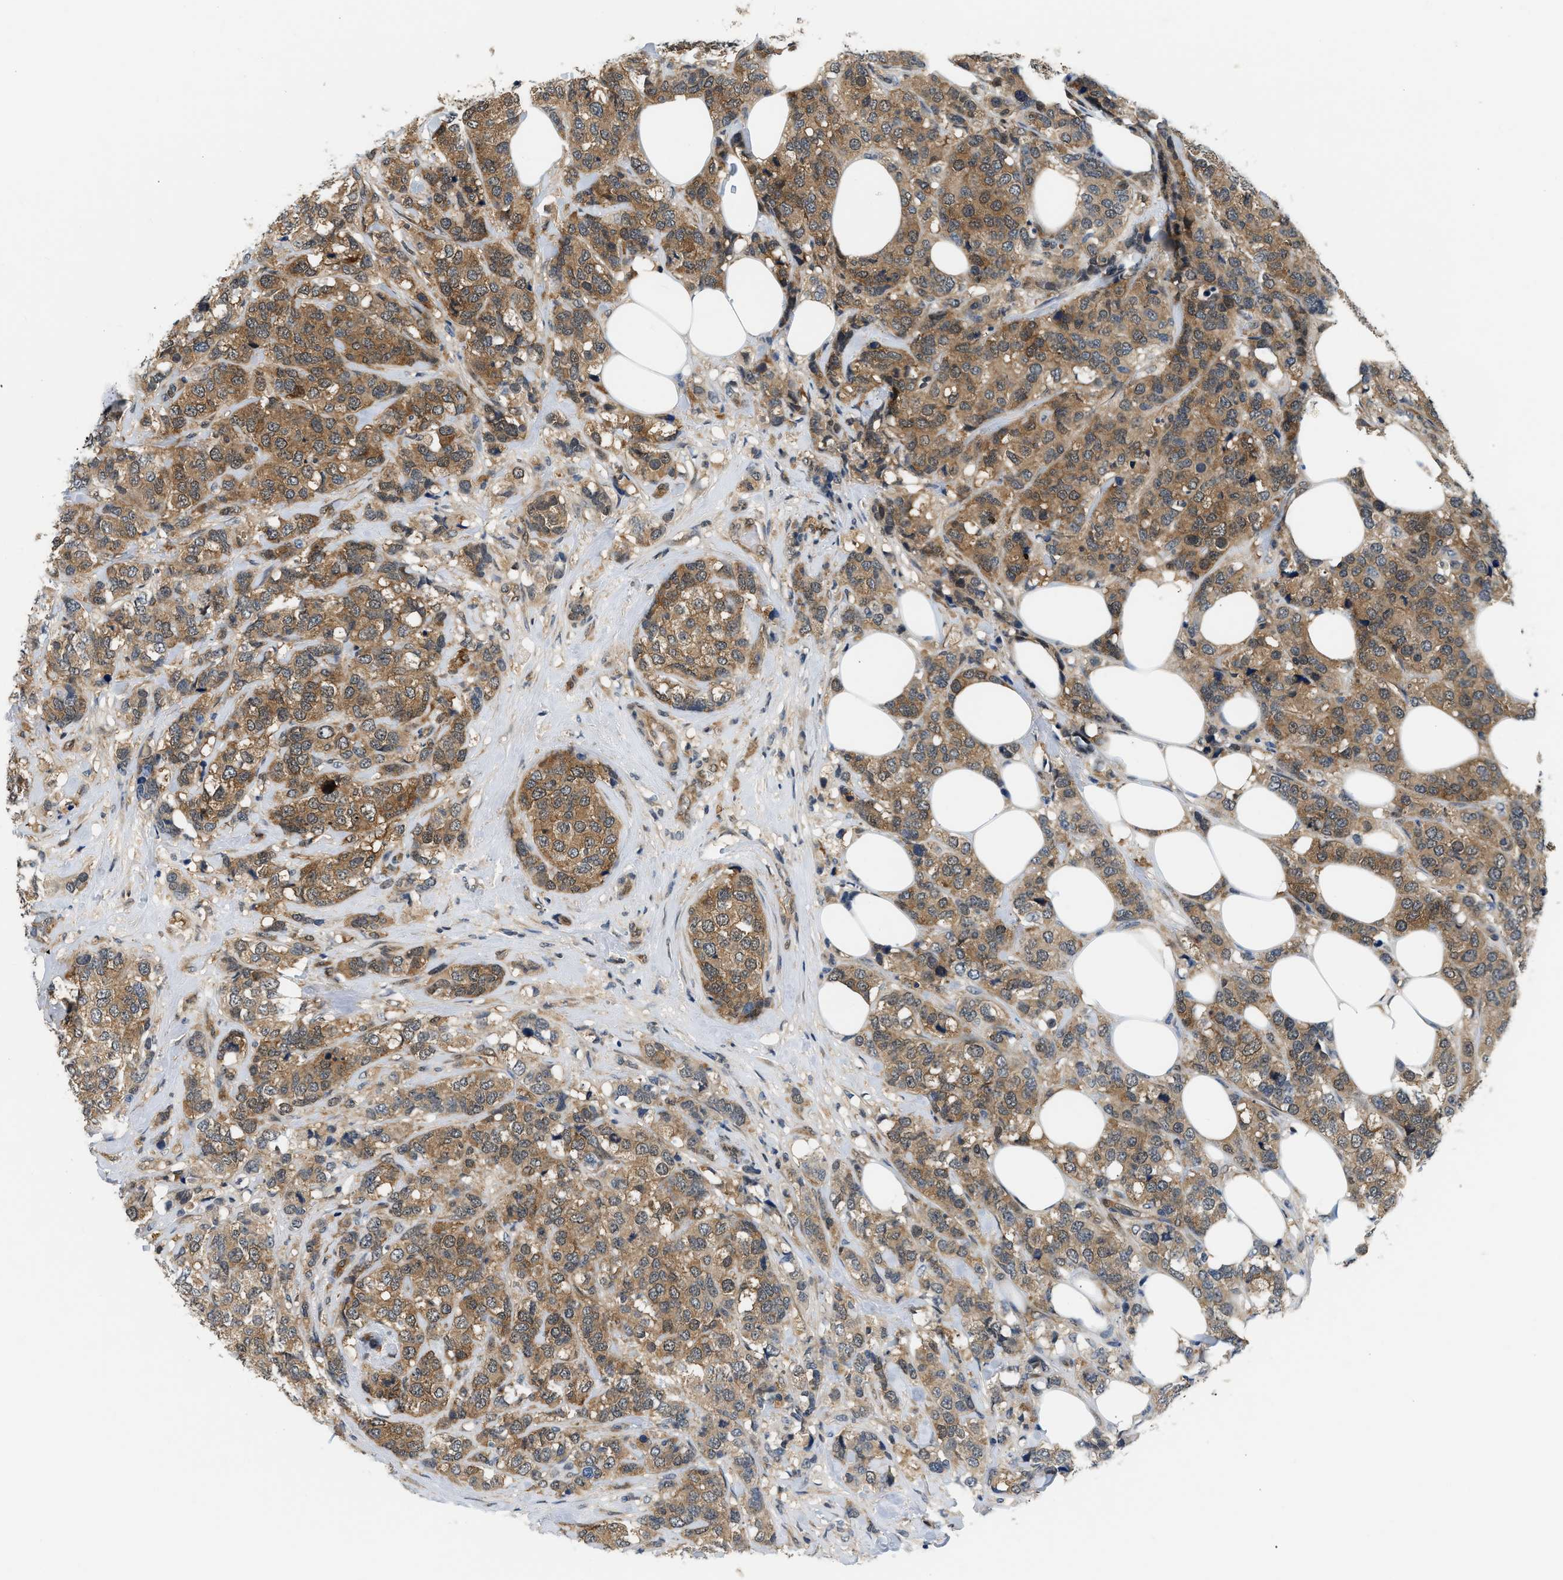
{"staining": {"intensity": "moderate", "quantity": ">75%", "location": "cytoplasmic/membranous,nuclear"}, "tissue": "breast cancer", "cell_type": "Tumor cells", "image_type": "cancer", "snomed": [{"axis": "morphology", "description": "Lobular carcinoma"}, {"axis": "topography", "description": "Breast"}], "caption": "Human lobular carcinoma (breast) stained with a protein marker displays moderate staining in tumor cells.", "gene": "EIF4EBP2", "patient": {"sex": "female", "age": 59}}